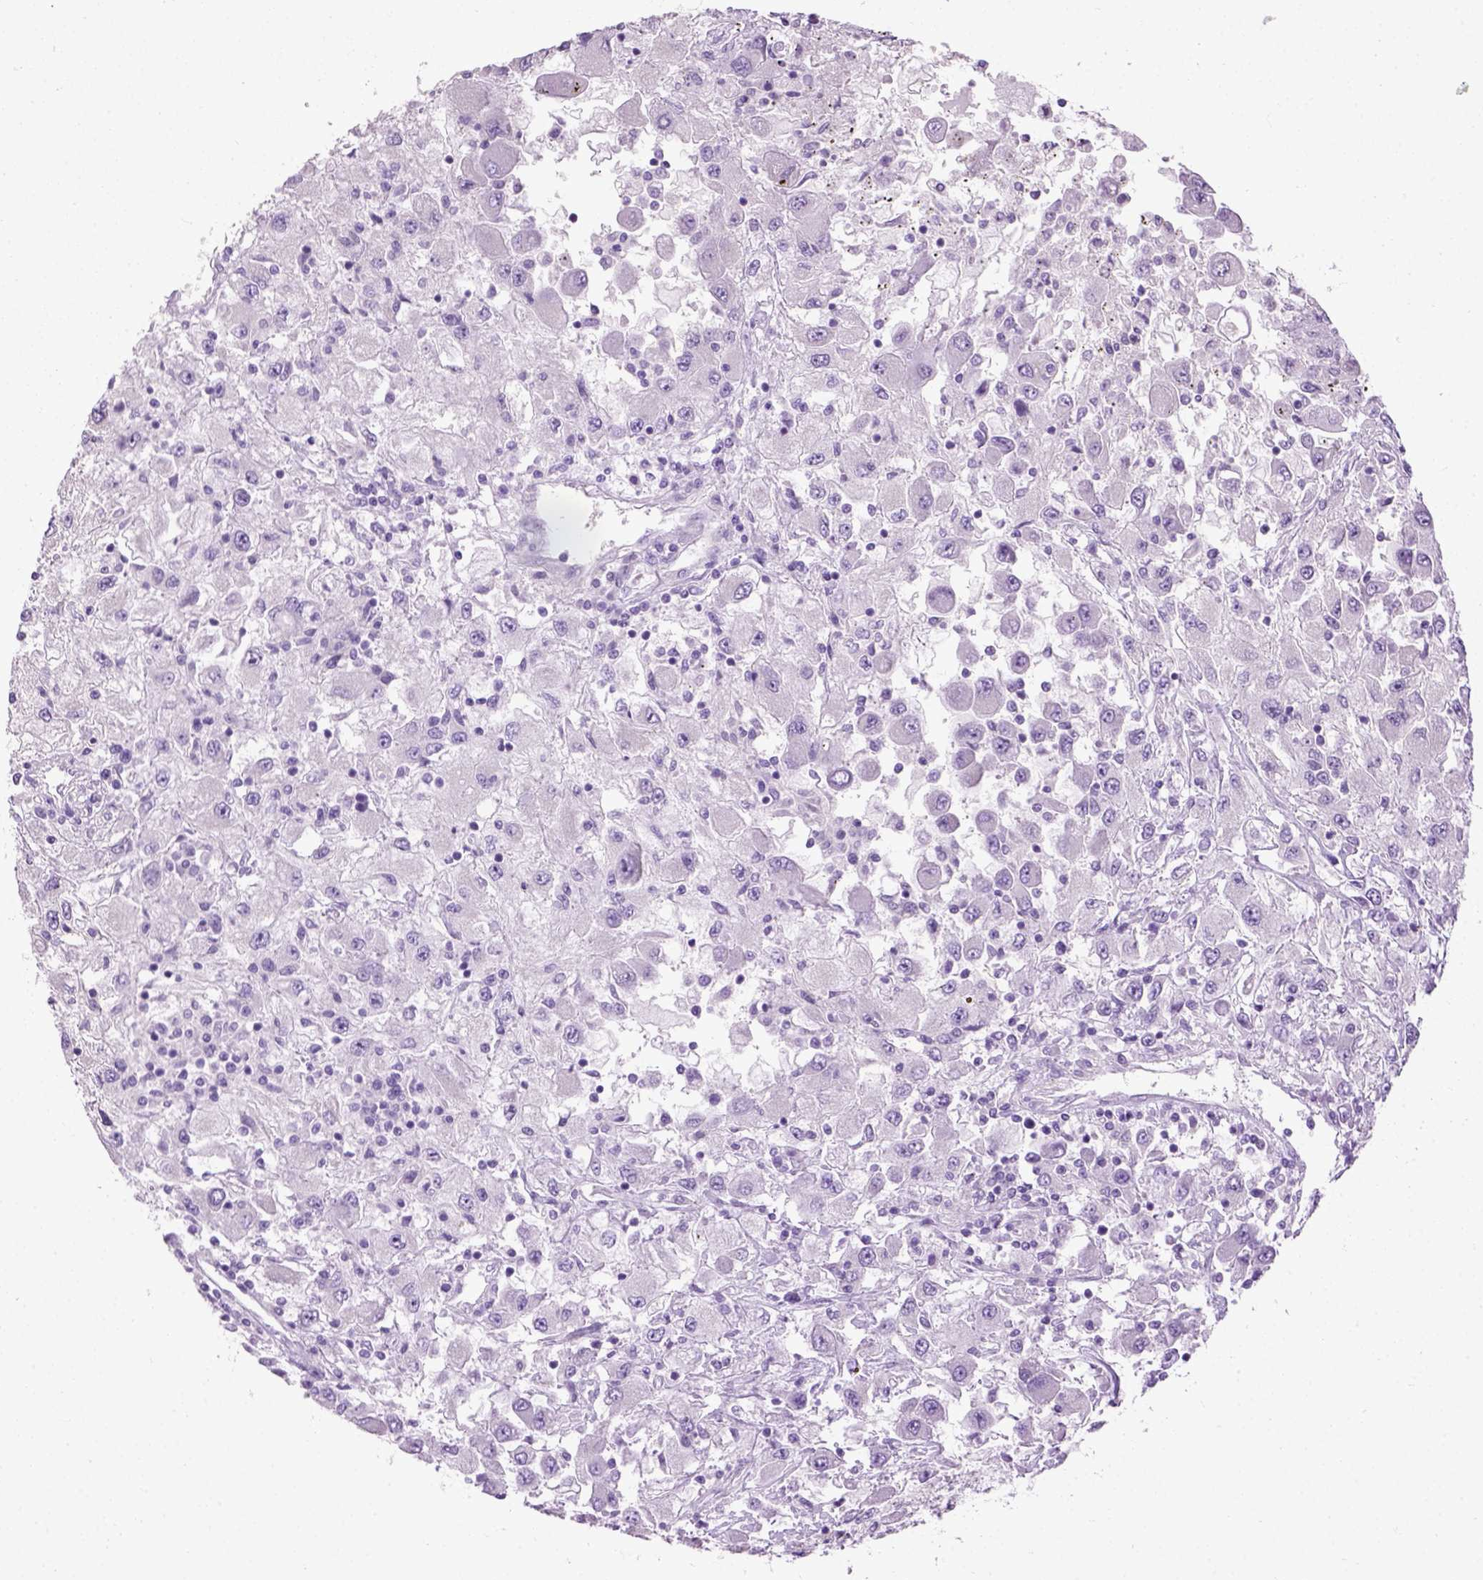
{"staining": {"intensity": "negative", "quantity": "none", "location": "none"}, "tissue": "renal cancer", "cell_type": "Tumor cells", "image_type": "cancer", "snomed": [{"axis": "morphology", "description": "Adenocarcinoma, NOS"}, {"axis": "topography", "description": "Kidney"}], "caption": "Renal cancer stained for a protein using IHC displays no expression tumor cells.", "gene": "CYP24A1", "patient": {"sex": "female", "age": 67}}